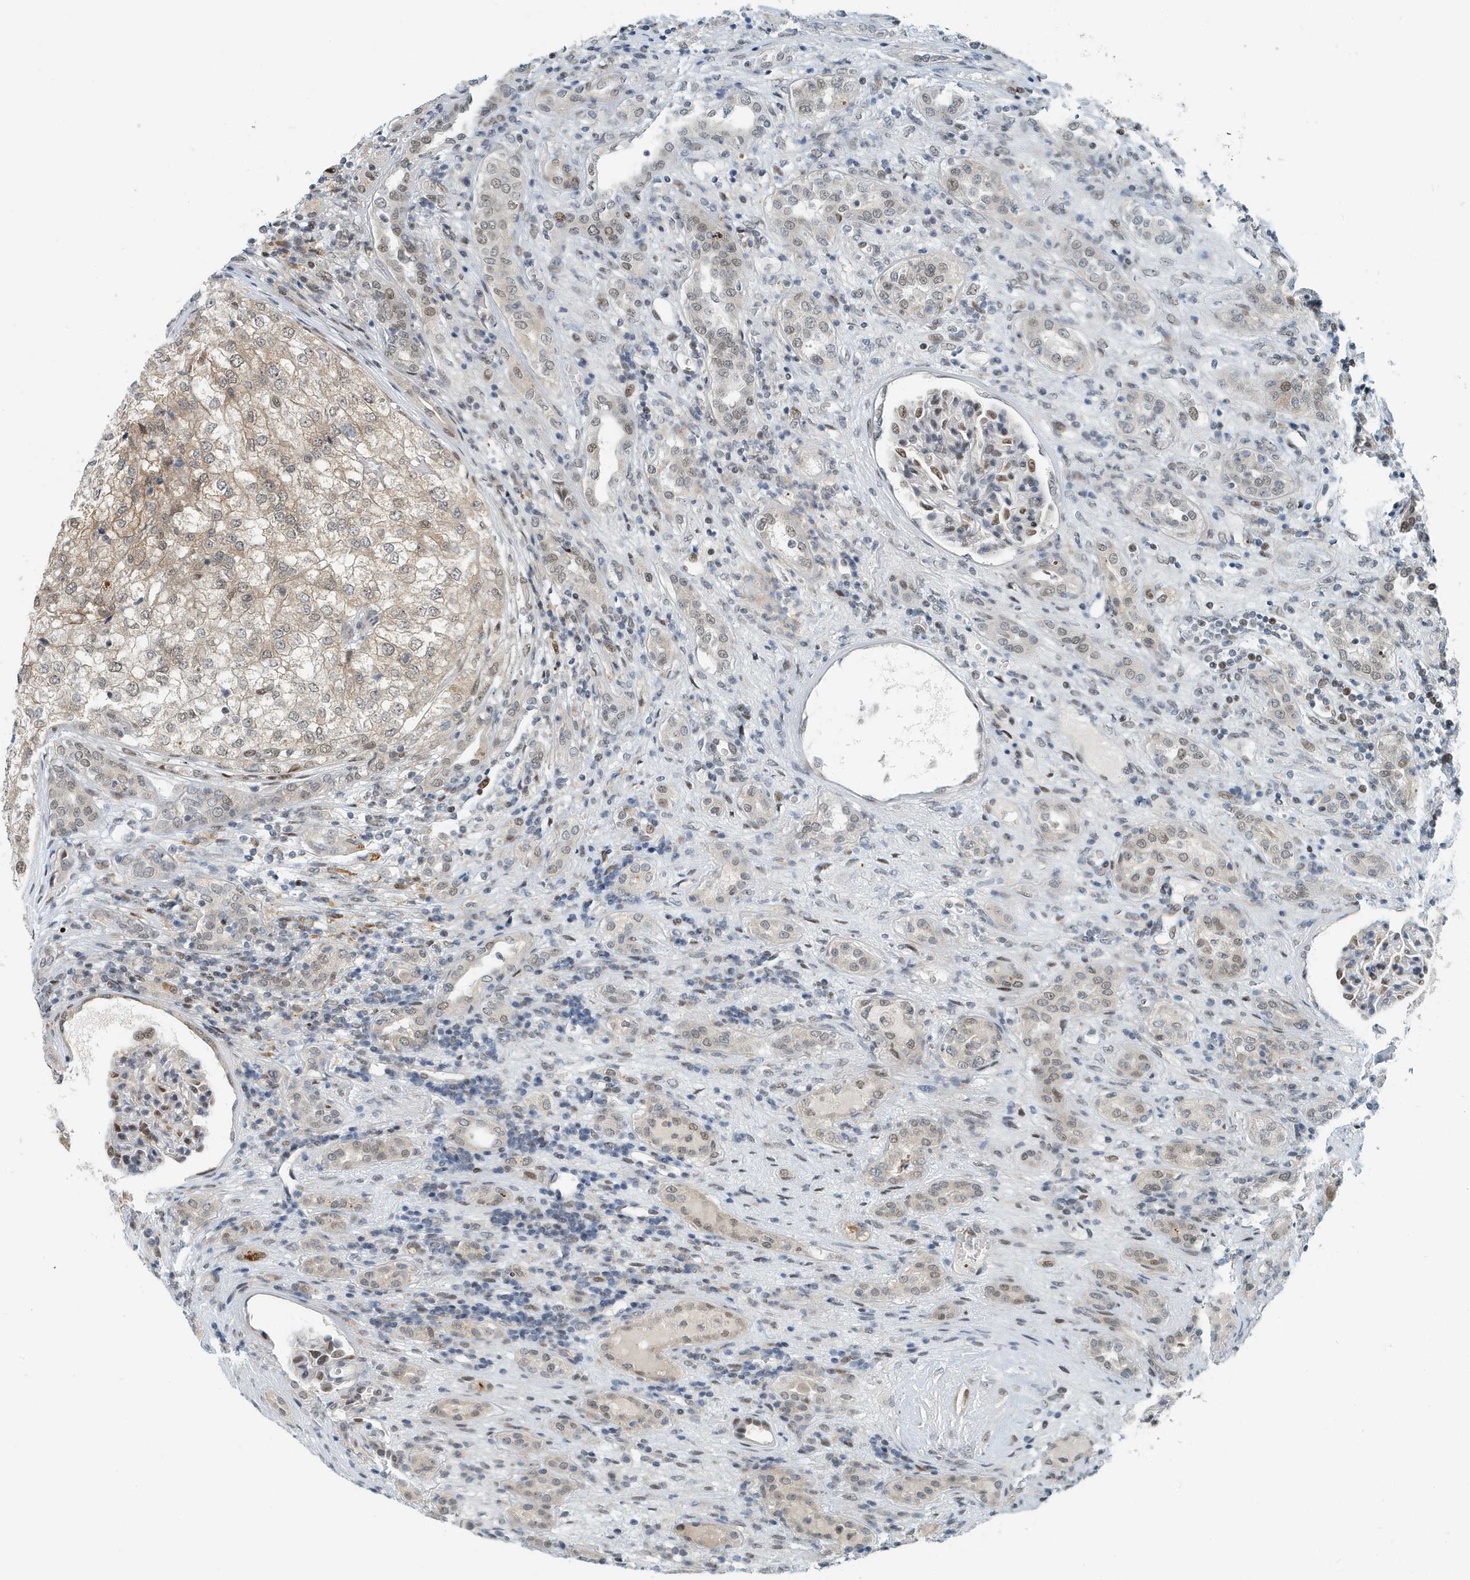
{"staining": {"intensity": "weak", "quantity": ">75%", "location": "cytoplasmic/membranous,nuclear"}, "tissue": "renal cancer", "cell_type": "Tumor cells", "image_type": "cancer", "snomed": [{"axis": "morphology", "description": "Adenocarcinoma, NOS"}, {"axis": "topography", "description": "Kidney"}], "caption": "Tumor cells reveal low levels of weak cytoplasmic/membranous and nuclear positivity in approximately >75% of cells in human adenocarcinoma (renal).", "gene": "KIF15", "patient": {"sex": "female", "age": 54}}